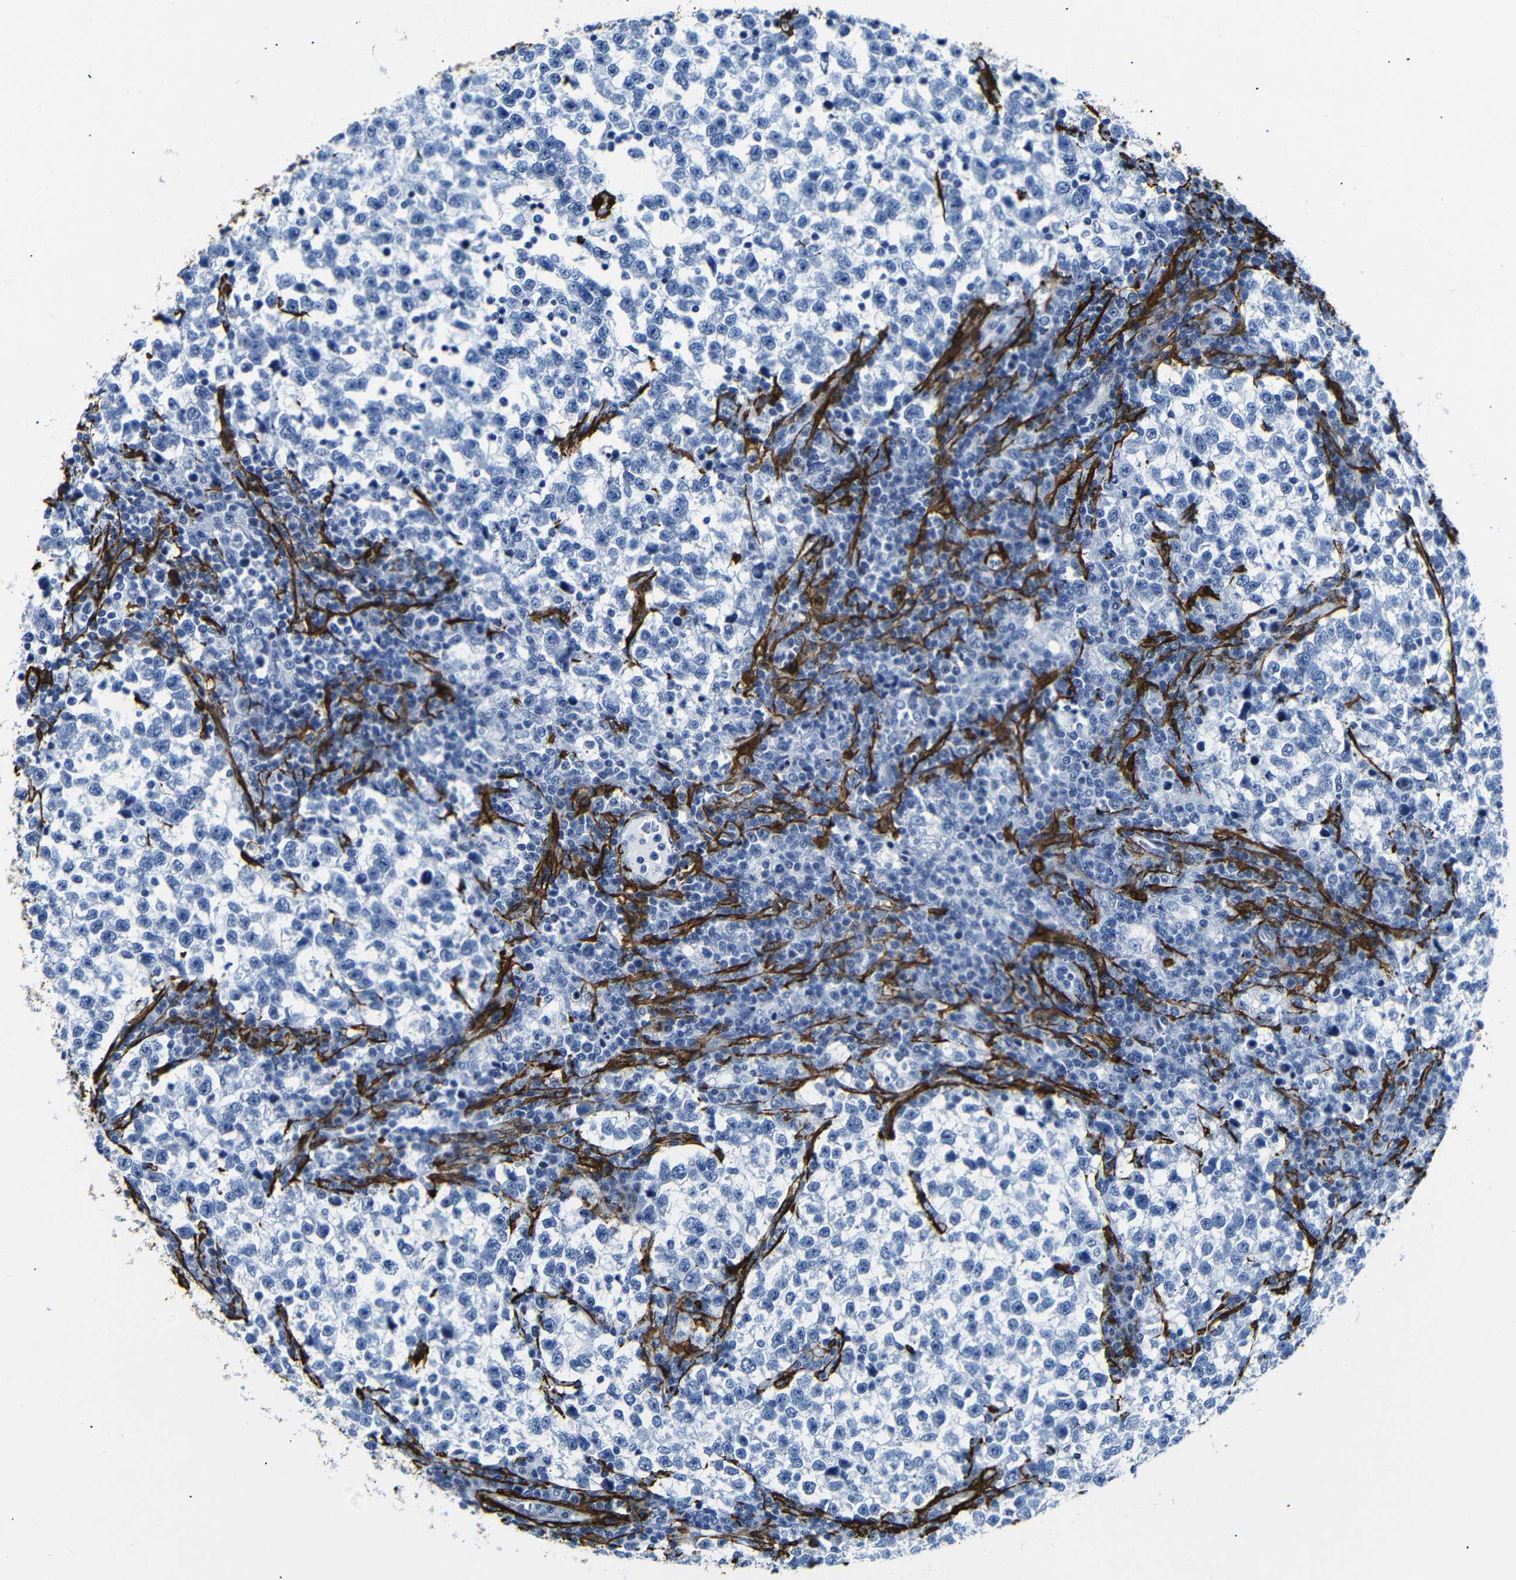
{"staining": {"intensity": "negative", "quantity": "none", "location": "none"}, "tissue": "testis cancer", "cell_type": "Tumor cells", "image_type": "cancer", "snomed": [{"axis": "morphology", "description": "Normal tissue, NOS"}, {"axis": "morphology", "description": "Seminoma, NOS"}, {"axis": "topography", "description": "Testis"}], "caption": "Tumor cells show no significant positivity in testis cancer. (Stains: DAB (3,3'-diaminobenzidine) IHC with hematoxylin counter stain, Microscopy: brightfield microscopy at high magnification).", "gene": "ACTA2", "patient": {"sex": "male", "age": 43}}